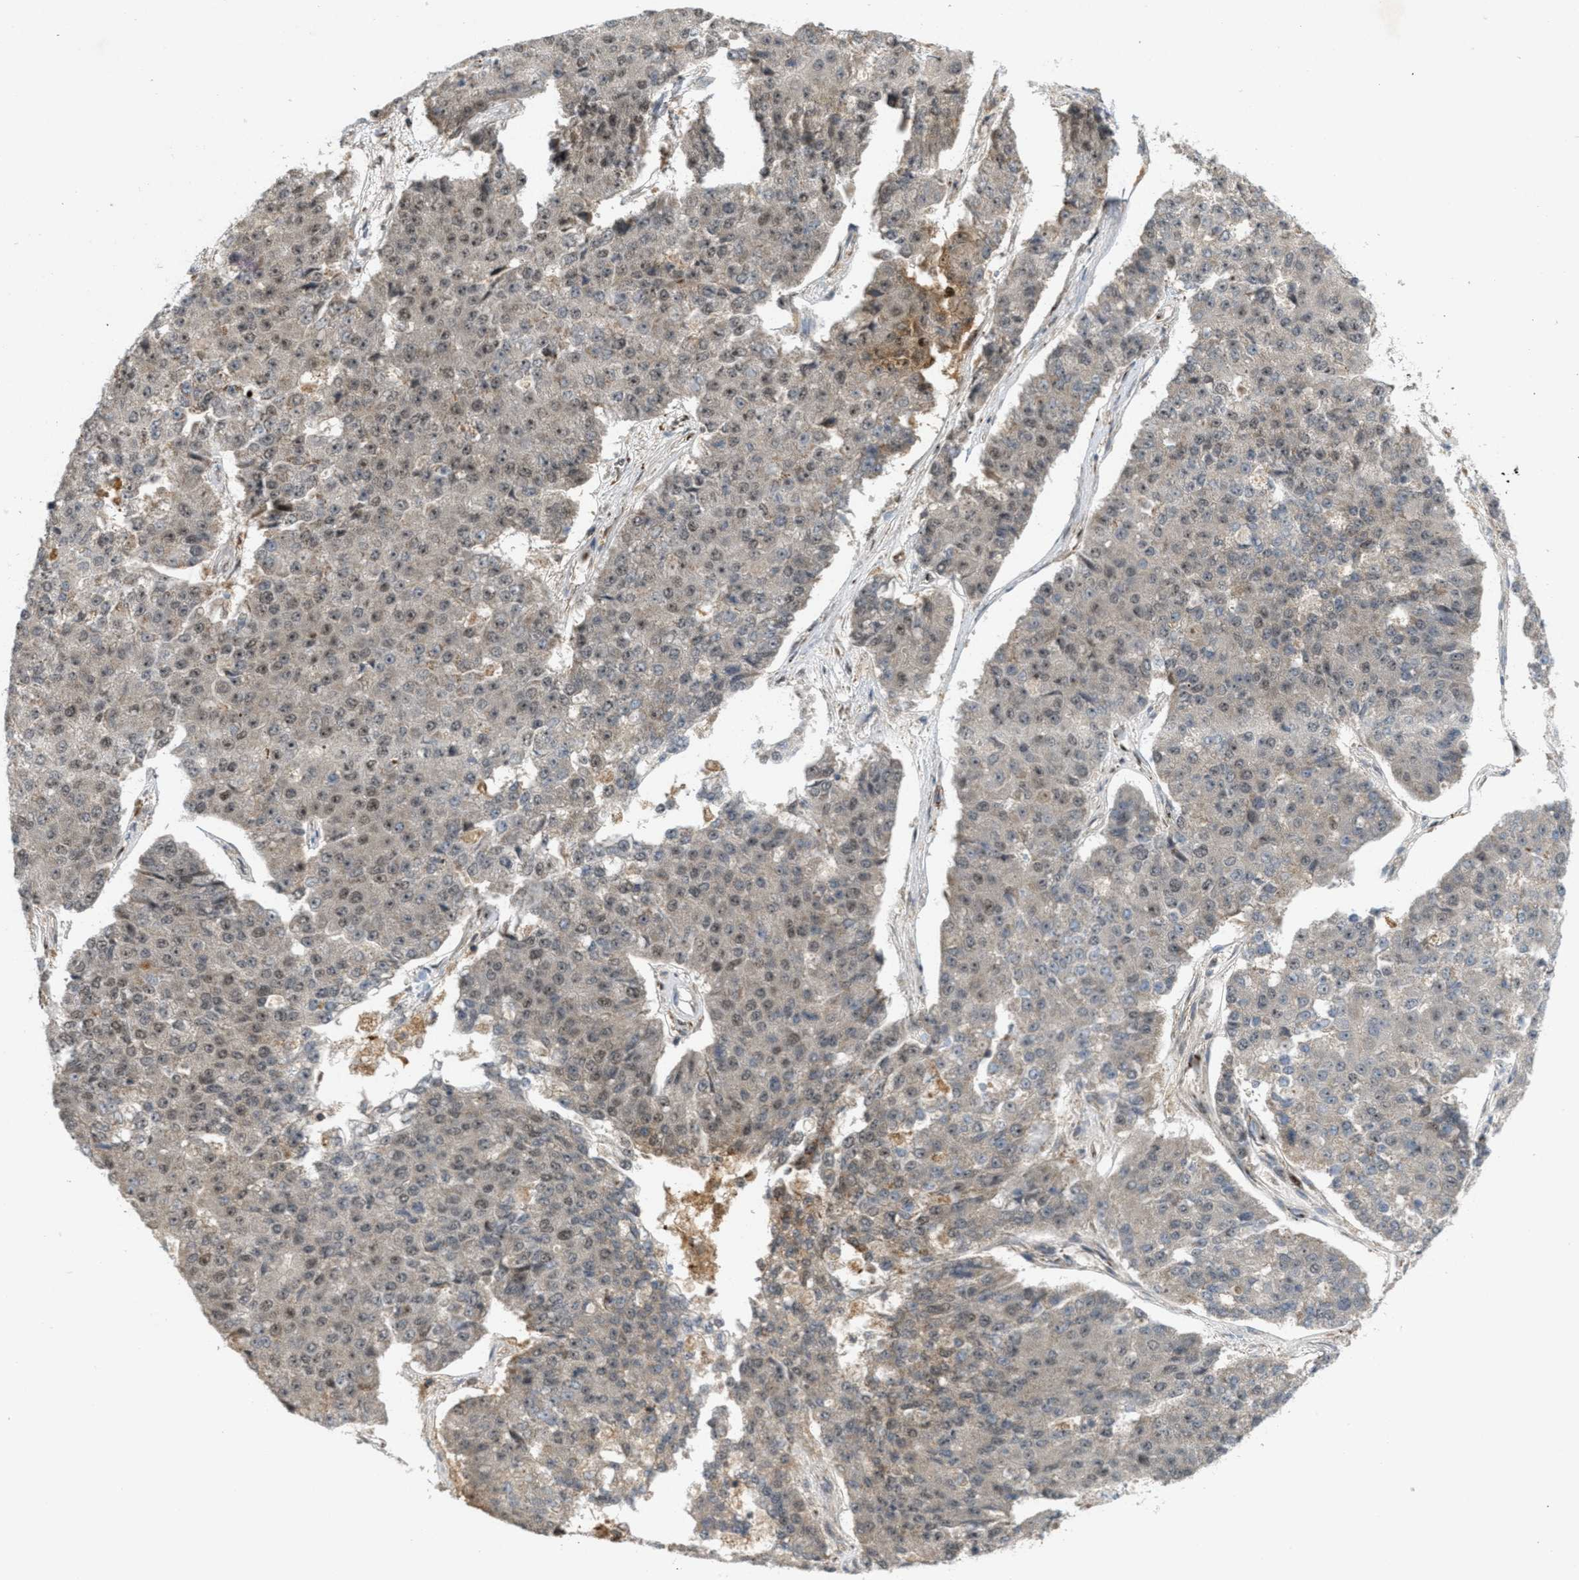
{"staining": {"intensity": "weak", "quantity": "25%-75%", "location": "cytoplasmic/membranous,nuclear"}, "tissue": "pancreatic cancer", "cell_type": "Tumor cells", "image_type": "cancer", "snomed": [{"axis": "morphology", "description": "Adenocarcinoma, NOS"}, {"axis": "topography", "description": "Pancreas"}], "caption": "An image showing weak cytoplasmic/membranous and nuclear expression in about 25%-75% of tumor cells in pancreatic cancer (adenocarcinoma), as visualized by brown immunohistochemical staining.", "gene": "TLK1", "patient": {"sex": "male", "age": 50}}